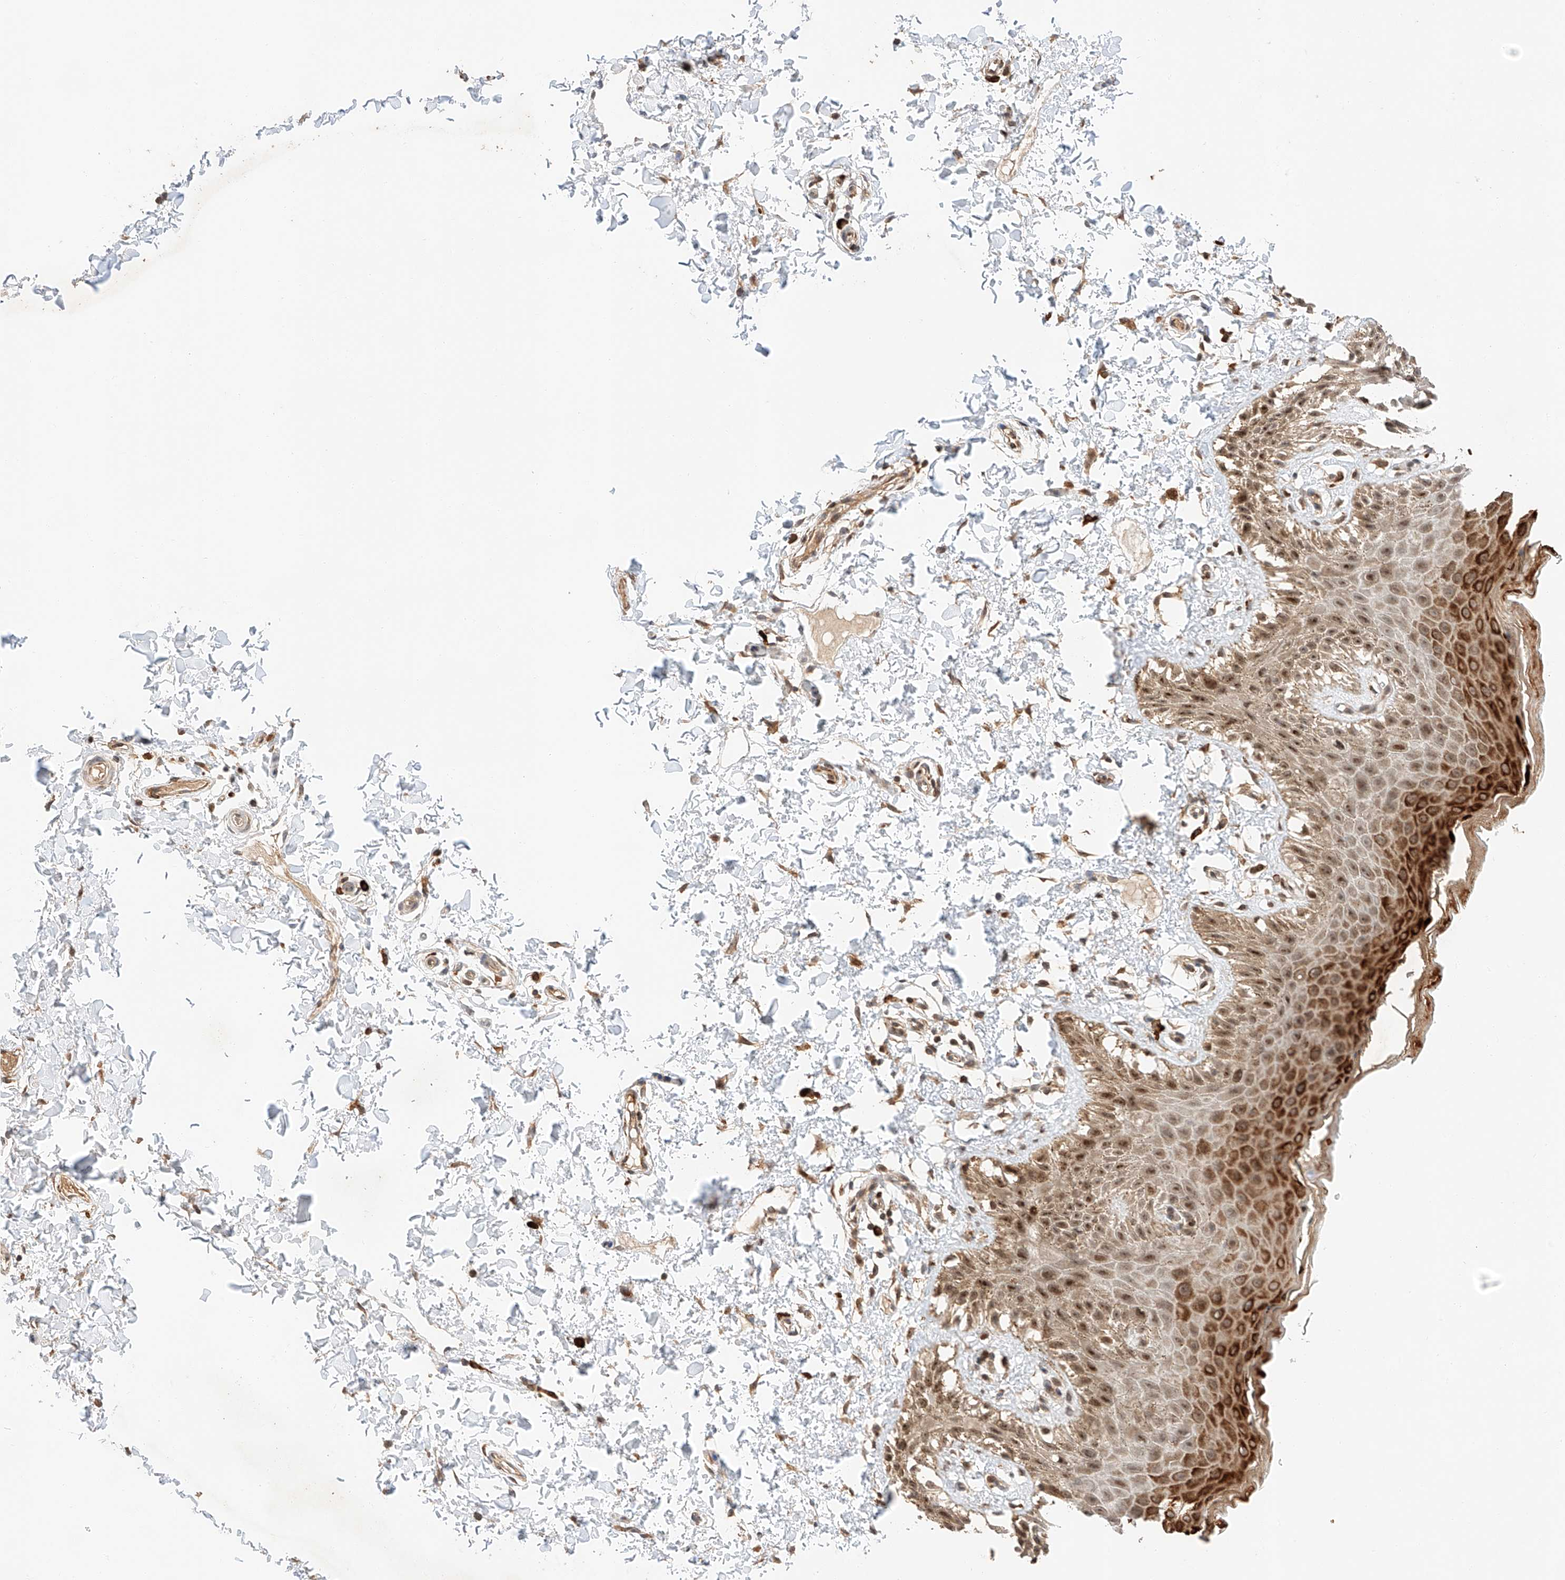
{"staining": {"intensity": "strong", "quantity": "25%-75%", "location": "cytoplasmic/membranous,nuclear"}, "tissue": "skin", "cell_type": "Epidermal cells", "image_type": "normal", "snomed": [{"axis": "morphology", "description": "Normal tissue, NOS"}, {"axis": "topography", "description": "Anal"}], "caption": "Immunohistochemical staining of normal human skin reveals 25%-75% levels of strong cytoplasmic/membranous,nuclear protein positivity in about 25%-75% of epidermal cells.", "gene": "RAB23", "patient": {"sex": "male", "age": 44}}